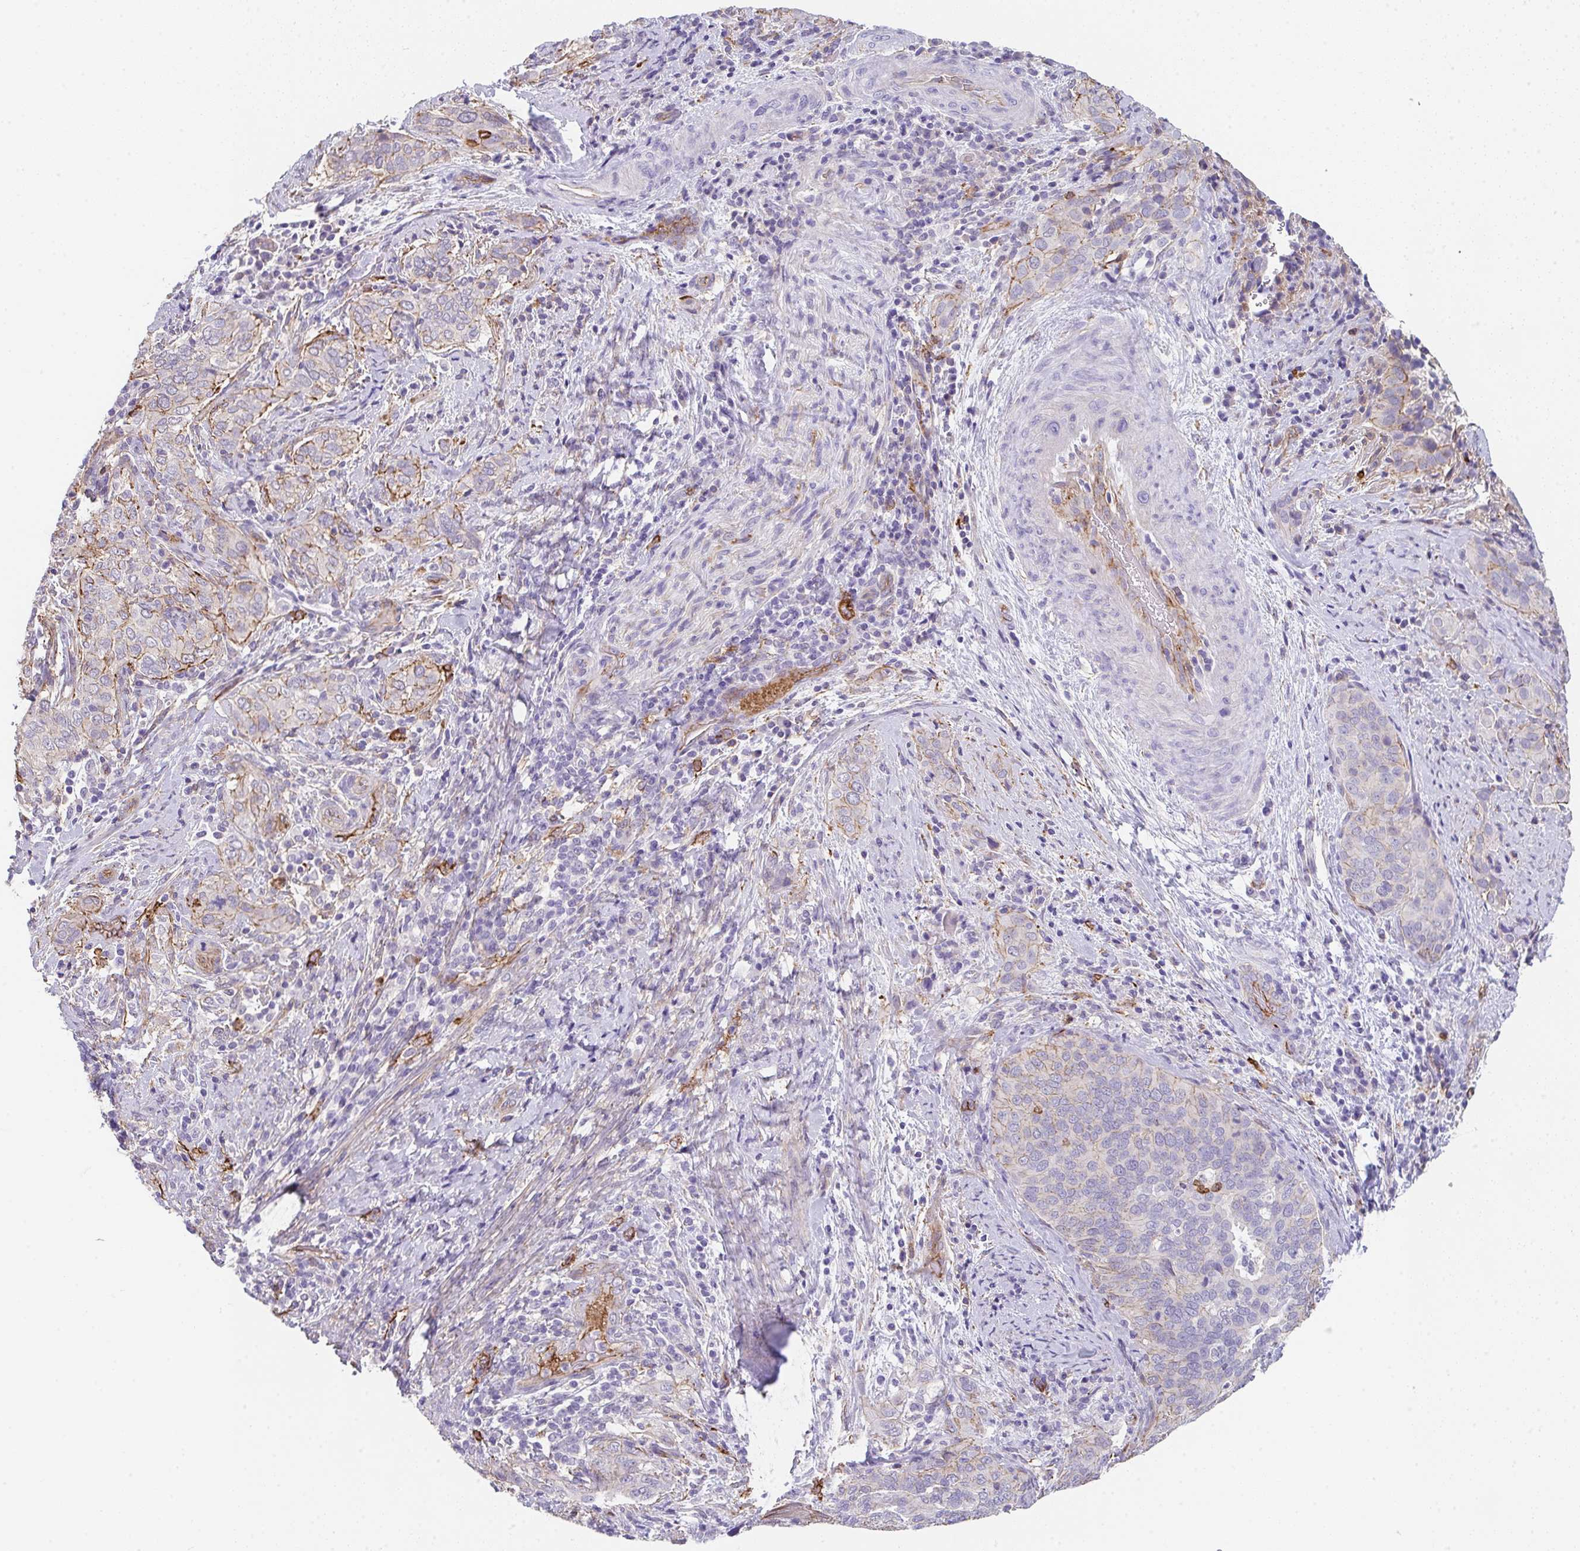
{"staining": {"intensity": "moderate", "quantity": "<25%", "location": "cytoplasmic/membranous"}, "tissue": "cervical cancer", "cell_type": "Tumor cells", "image_type": "cancer", "snomed": [{"axis": "morphology", "description": "Squamous cell carcinoma, NOS"}, {"axis": "topography", "description": "Cervix"}], "caption": "Human cervical squamous cell carcinoma stained with a protein marker shows moderate staining in tumor cells.", "gene": "DBN1", "patient": {"sex": "female", "age": 38}}